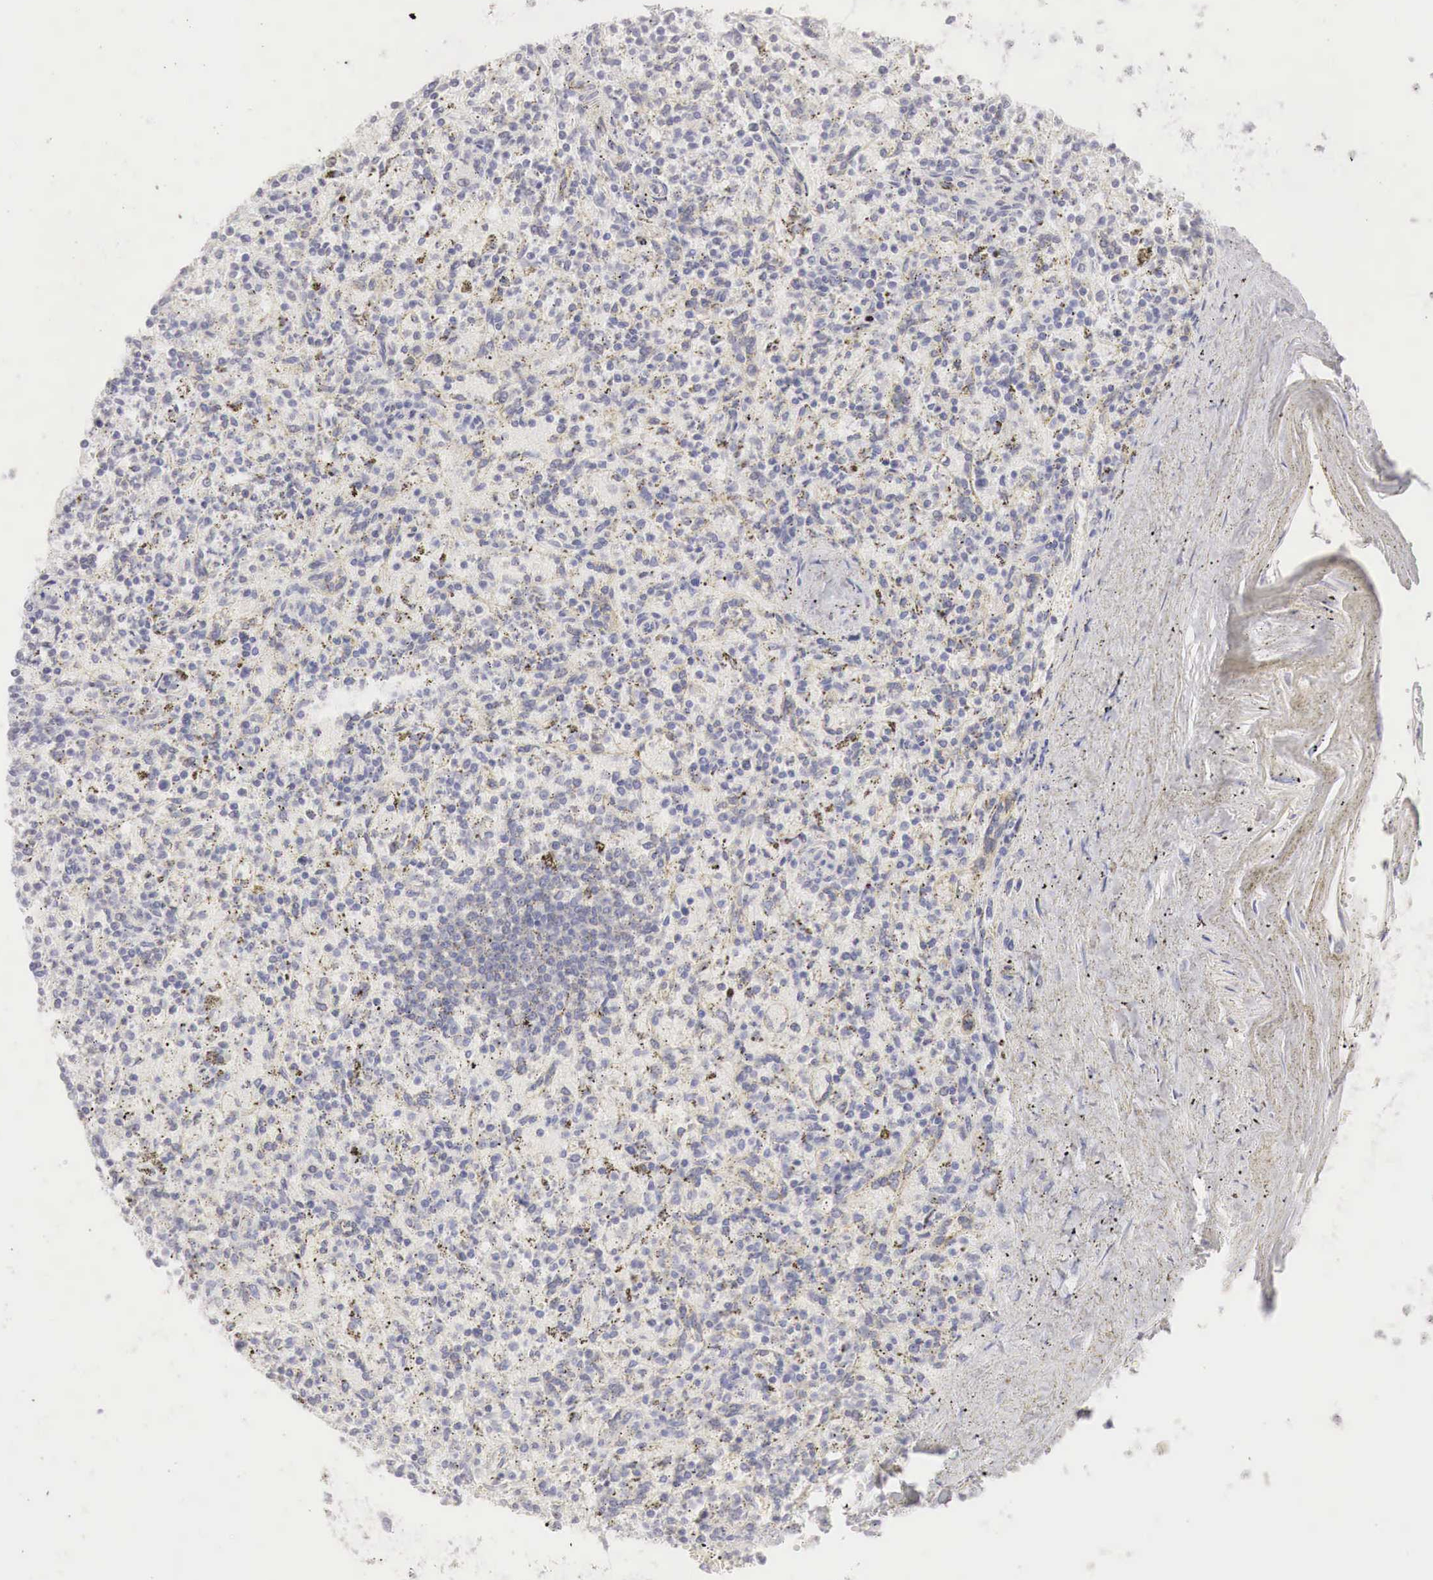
{"staining": {"intensity": "negative", "quantity": "none", "location": "none"}, "tissue": "spleen", "cell_type": "Cells in red pulp", "image_type": "normal", "snomed": [{"axis": "morphology", "description": "Normal tissue, NOS"}, {"axis": "topography", "description": "Spleen"}], "caption": "This is a image of immunohistochemistry staining of normal spleen, which shows no positivity in cells in red pulp. Nuclei are stained in blue.", "gene": "OTC", "patient": {"sex": "male", "age": 72}}